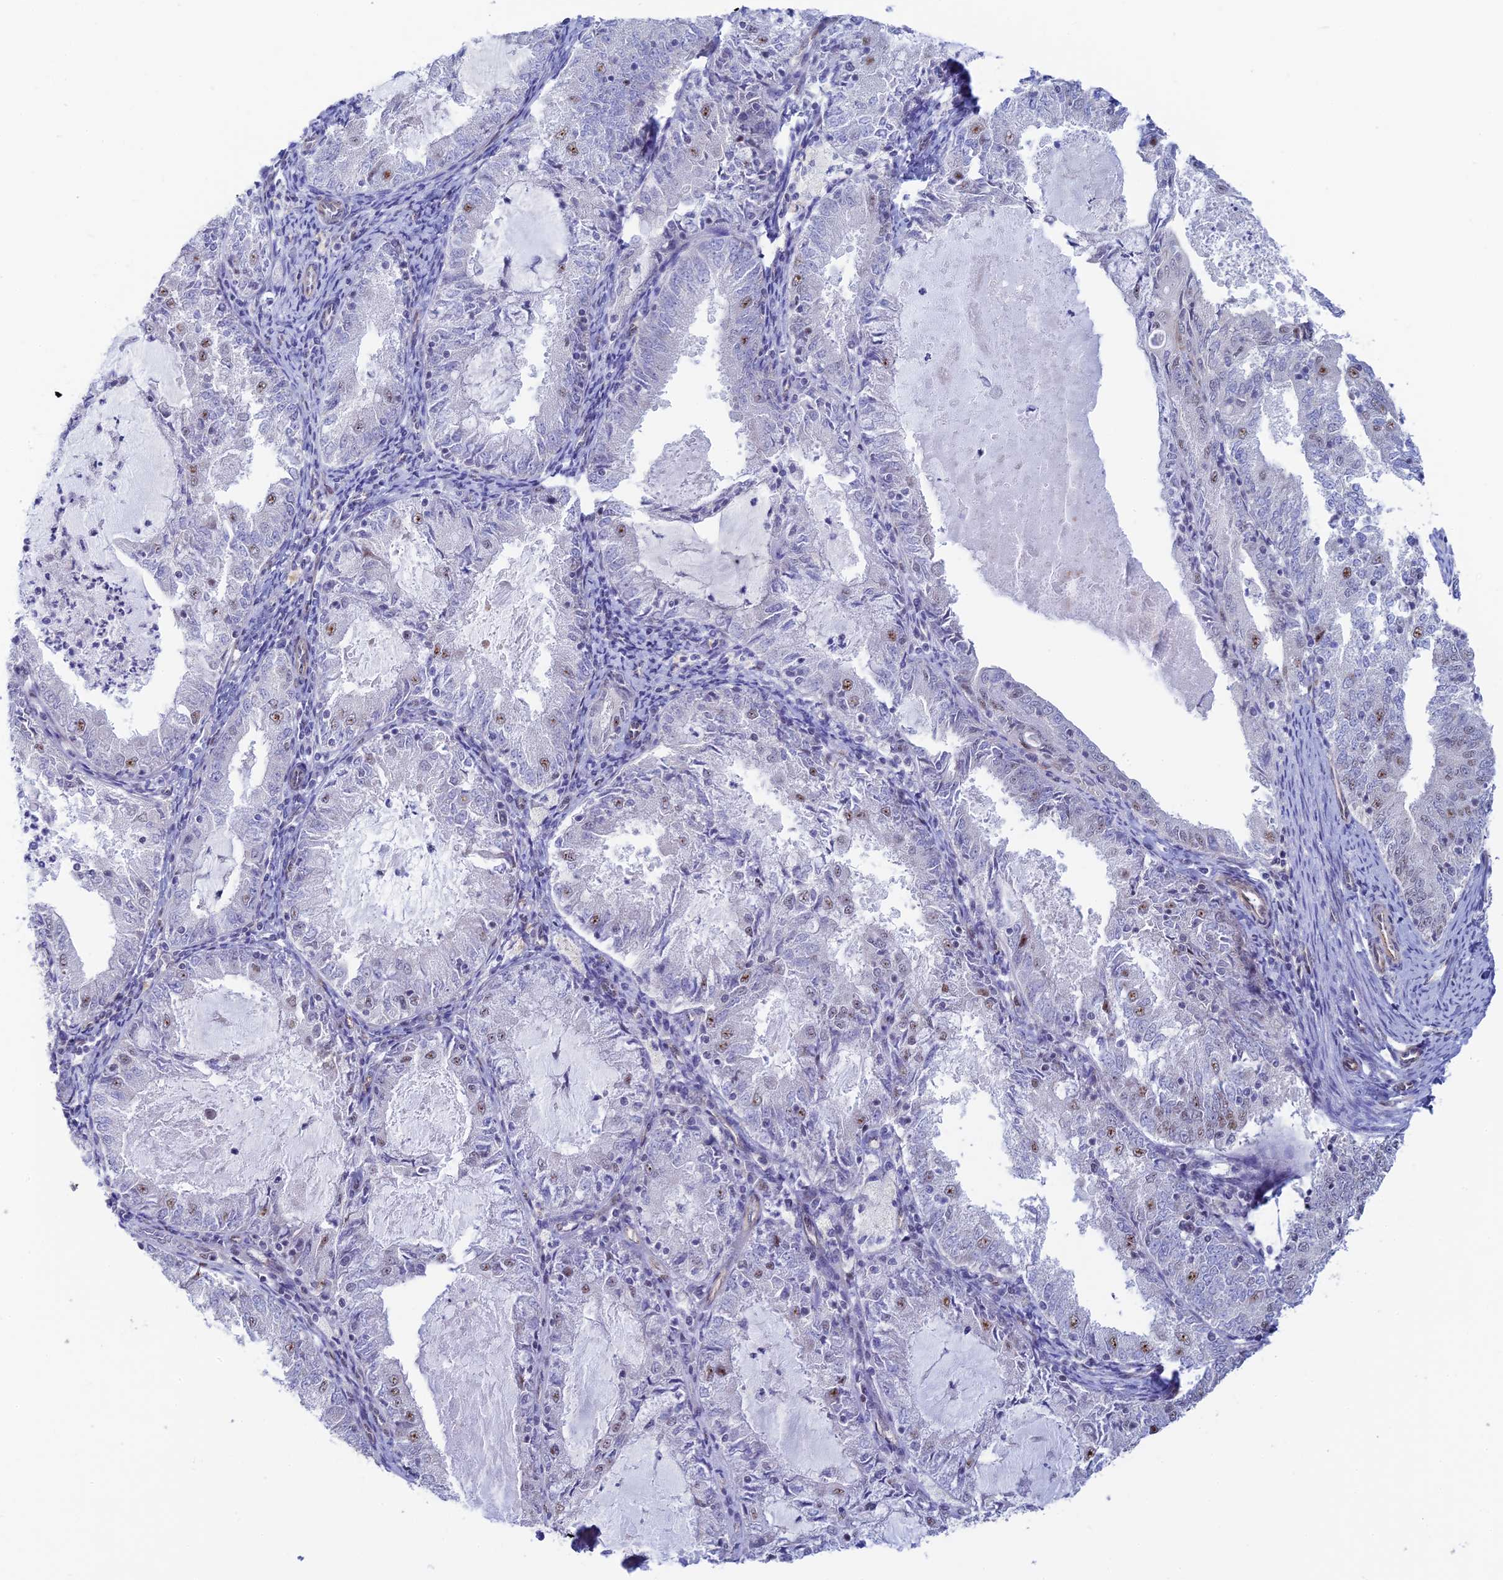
{"staining": {"intensity": "weak", "quantity": "25%-75%", "location": "nuclear"}, "tissue": "endometrial cancer", "cell_type": "Tumor cells", "image_type": "cancer", "snomed": [{"axis": "morphology", "description": "Adenocarcinoma, NOS"}, {"axis": "topography", "description": "Endometrium"}], "caption": "IHC histopathology image of neoplastic tissue: endometrial adenocarcinoma stained using immunohistochemistry (IHC) reveals low levels of weak protein expression localized specifically in the nuclear of tumor cells, appearing as a nuclear brown color.", "gene": "CFAP92", "patient": {"sex": "female", "age": 57}}